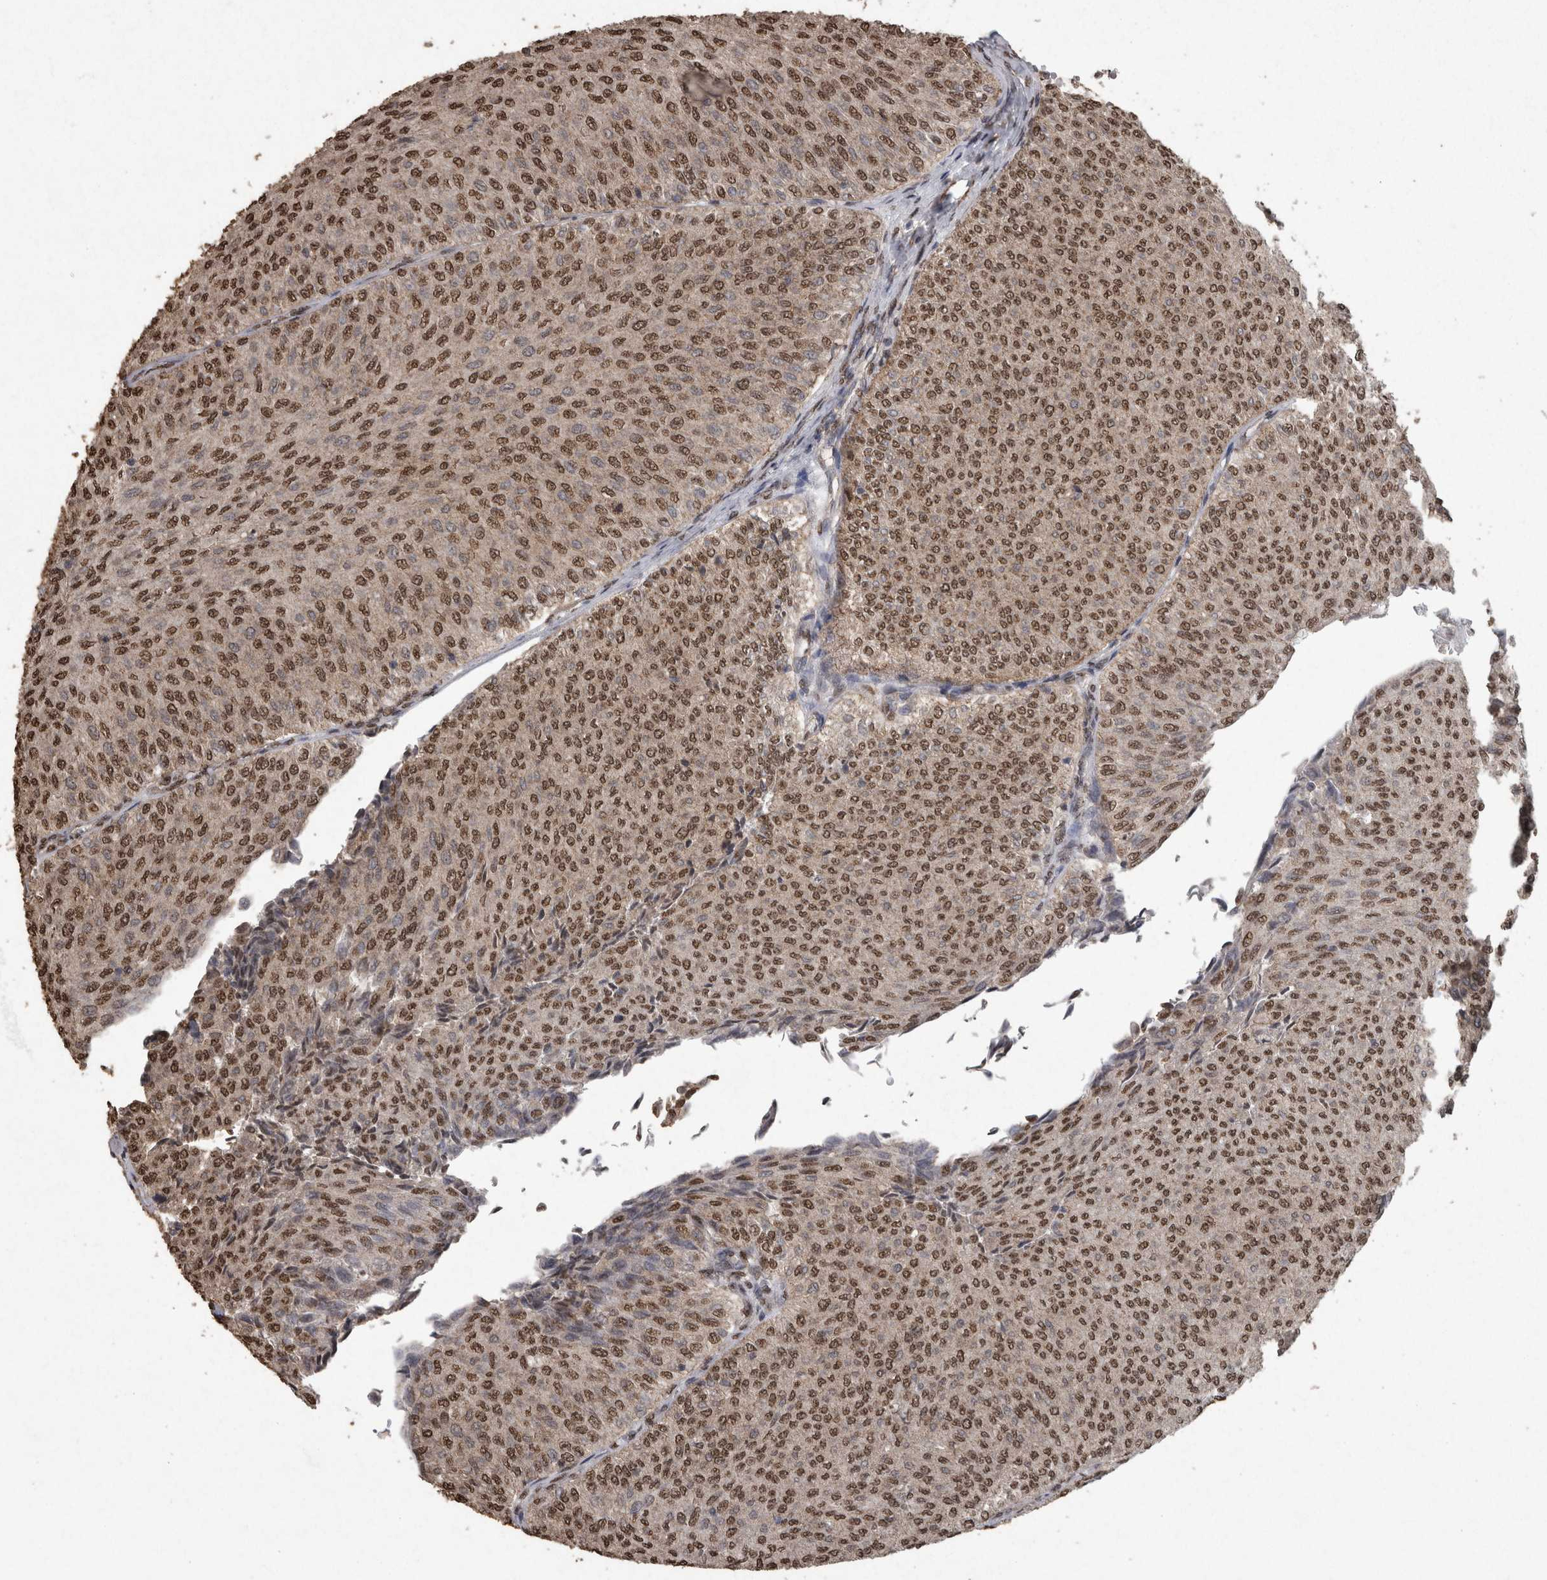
{"staining": {"intensity": "moderate", "quantity": ">75%", "location": "nuclear"}, "tissue": "urothelial cancer", "cell_type": "Tumor cells", "image_type": "cancer", "snomed": [{"axis": "morphology", "description": "Urothelial carcinoma, Low grade"}, {"axis": "topography", "description": "Urinary bladder"}], "caption": "Urothelial carcinoma (low-grade) stained with a protein marker demonstrates moderate staining in tumor cells.", "gene": "SMAD7", "patient": {"sex": "male", "age": 78}}